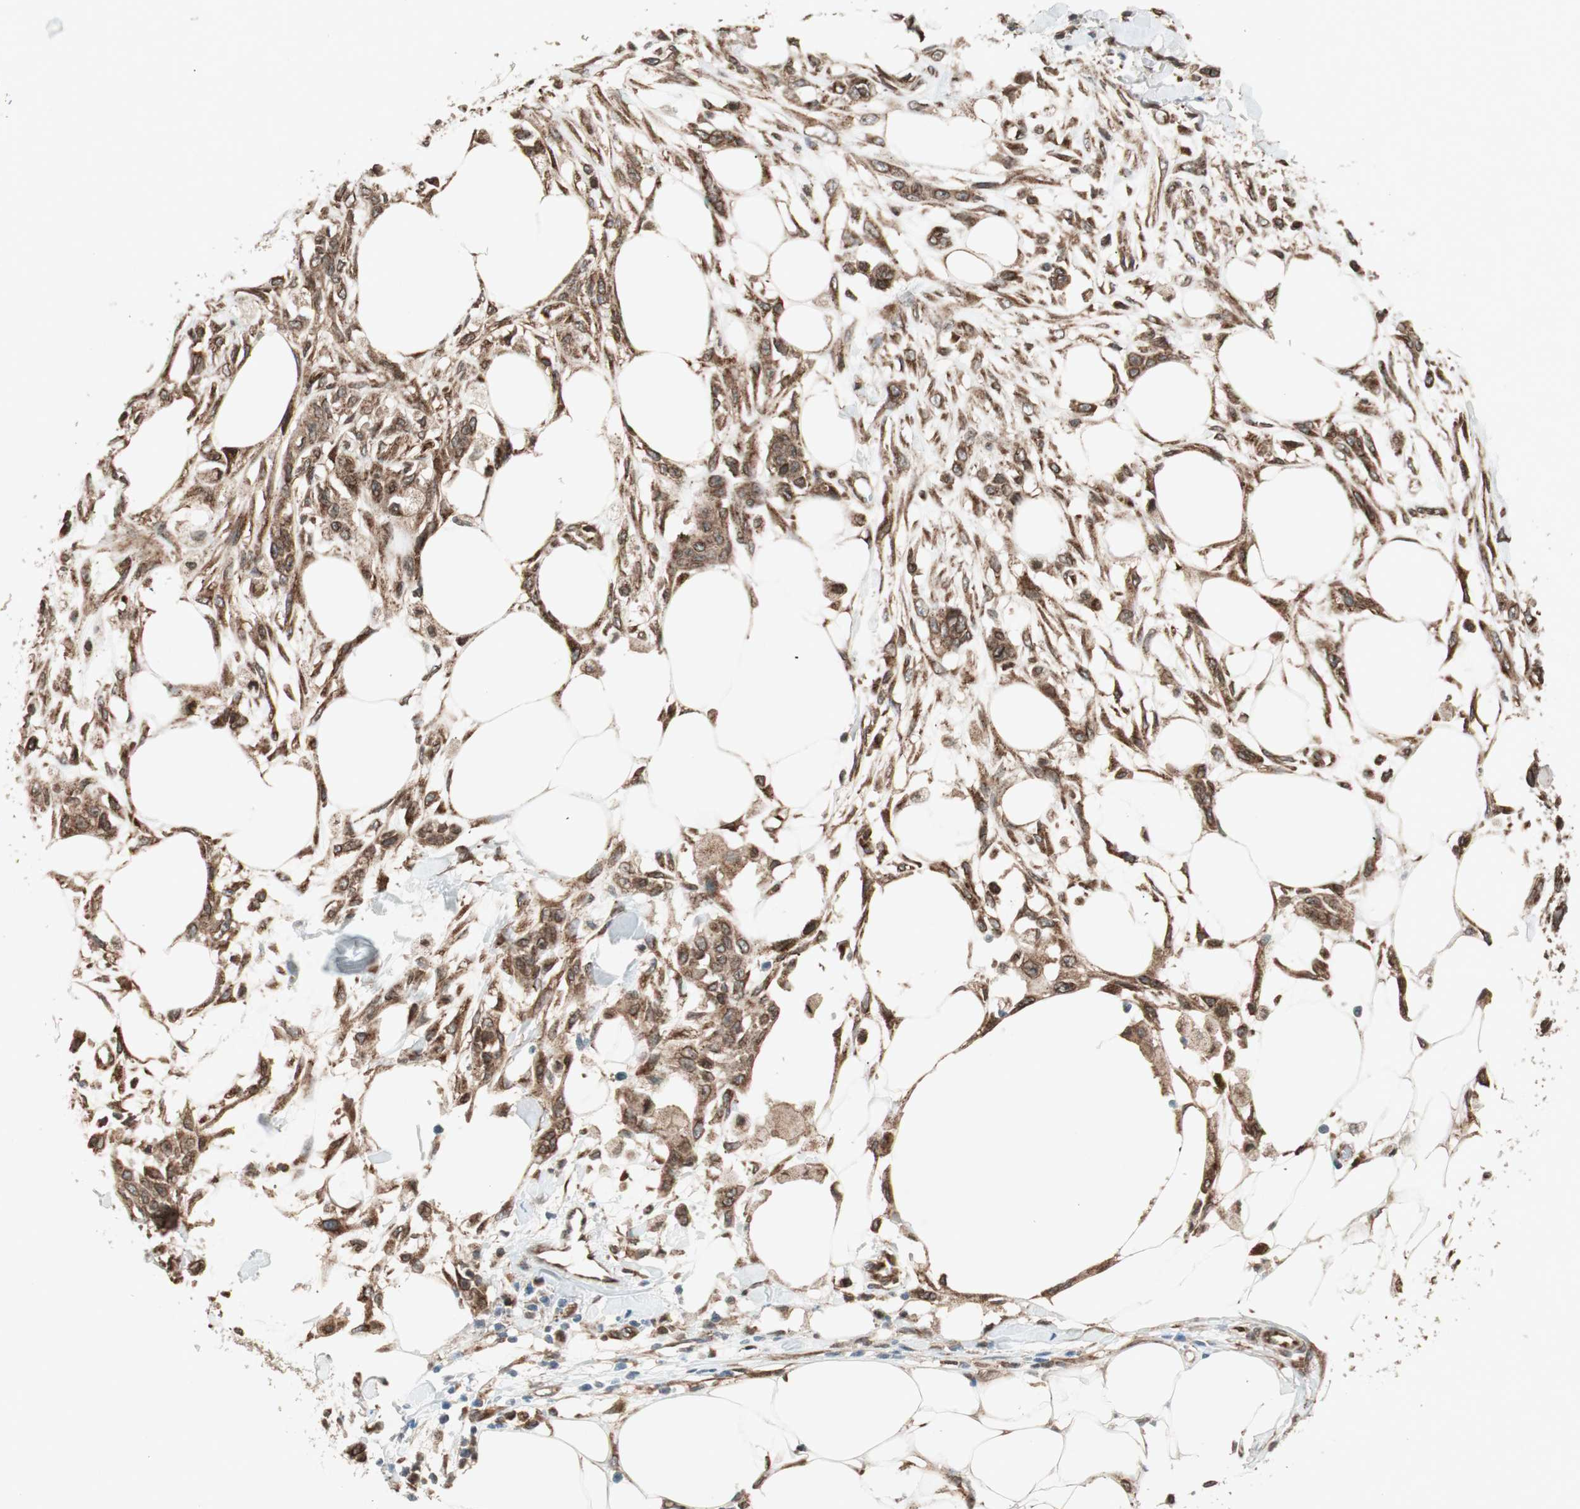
{"staining": {"intensity": "moderate", "quantity": ">75%", "location": "cytoplasmic/membranous,nuclear"}, "tissue": "skin cancer", "cell_type": "Tumor cells", "image_type": "cancer", "snomed": [{"axis": "morphology", "description": "Squamous cell carcinoma, NOS"}, {"axis": "topography", "description": "Skin"}], "caption": "Skin cancer stained for a protein shows moderate cytoplasmic/membranous and nuclear positivity in tumor cells. (Stains: DAB (3,3'-diaminobenzidine) in brown, nuclei in blue, Microscopy: brightfield microscopy at high magnification).", "gene": "NUP62", "patient": {"sex": "female", "age": 59}}